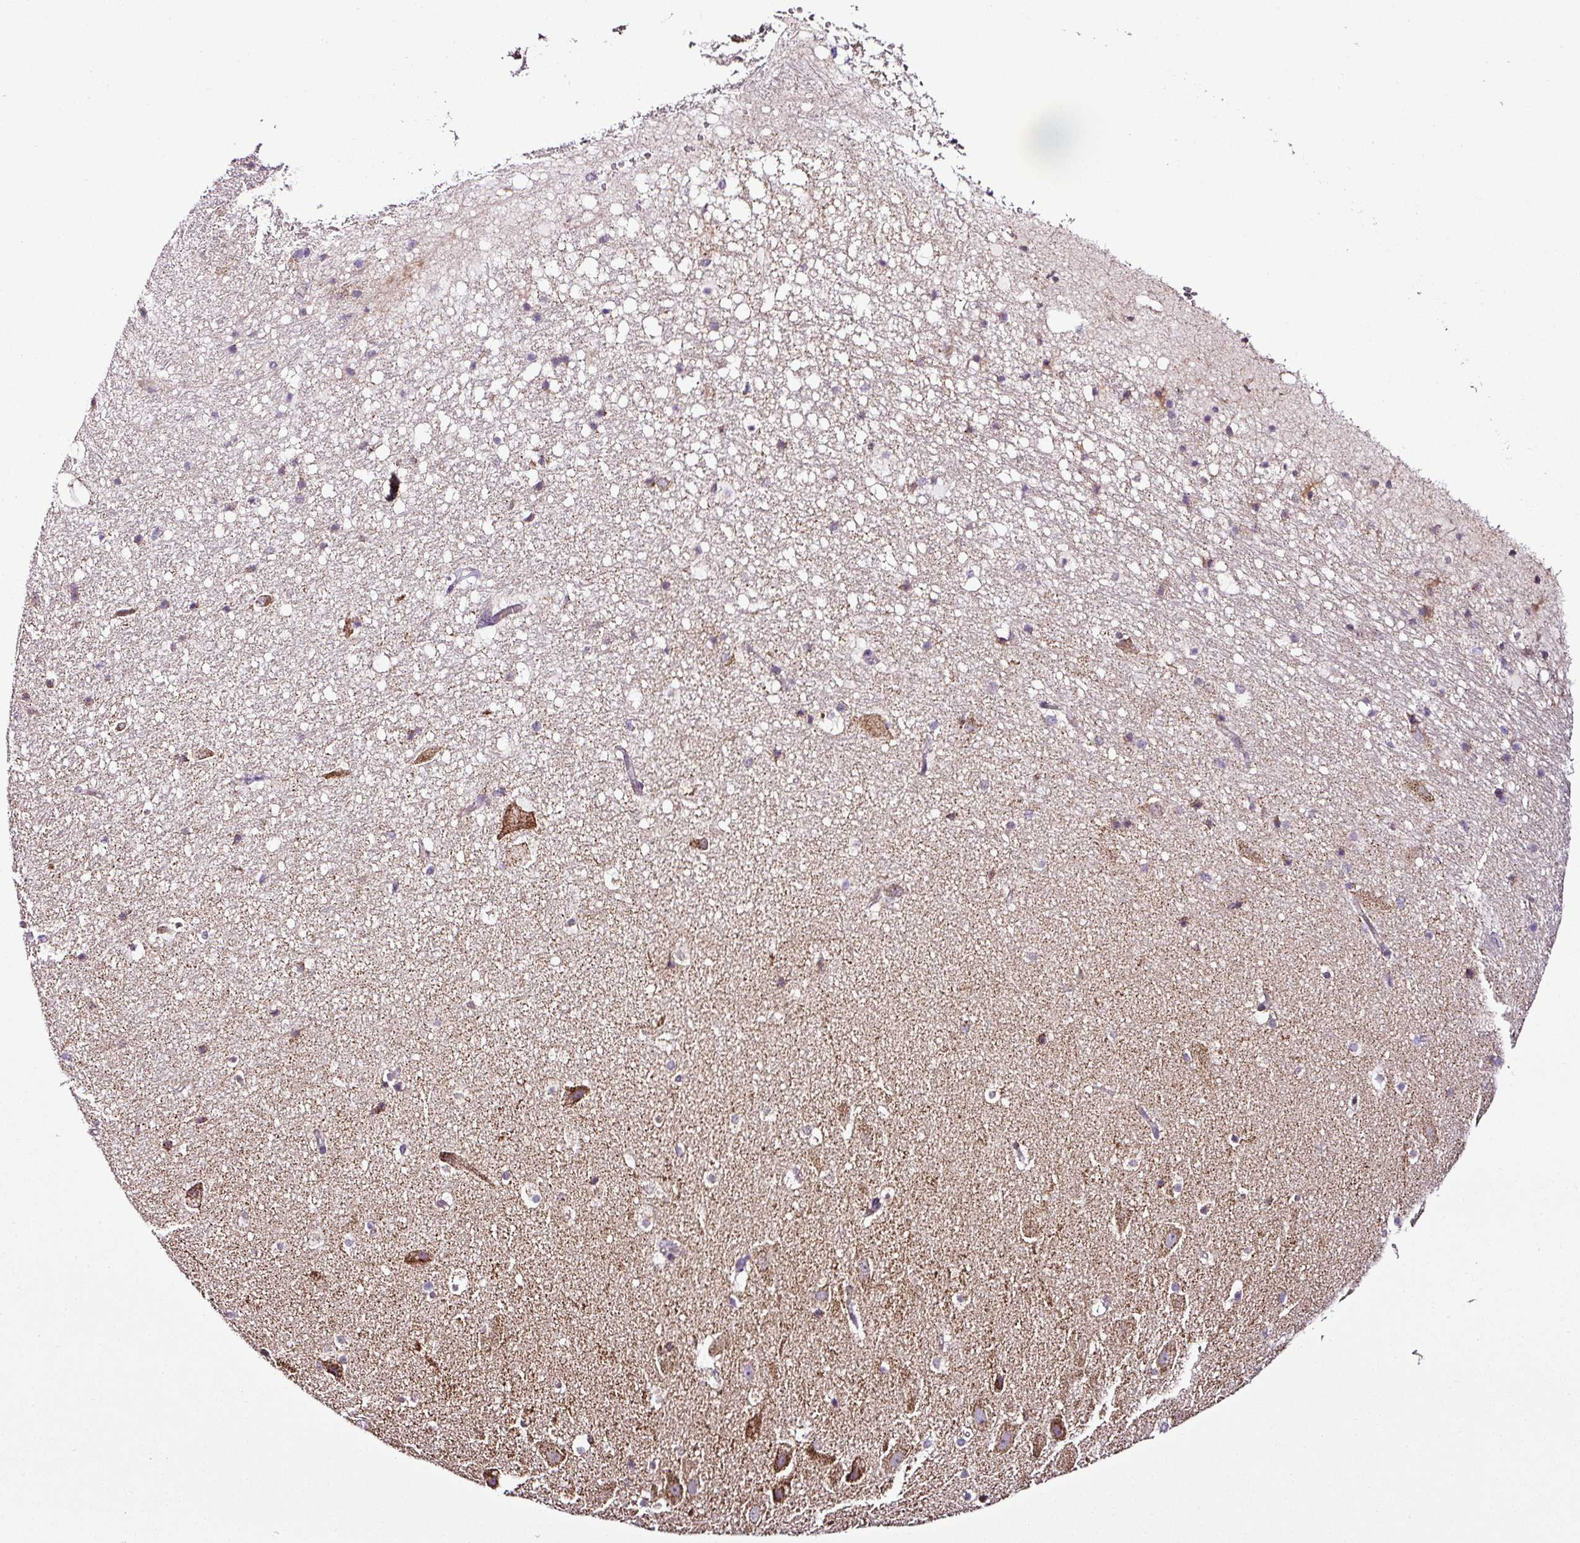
{"staining": {"intensity": "moderate", "quantity": "<25%", "location": "cytoplasmic/membranous"}, "tissue": "hippocampus", "cell_type": "Glial cells", "image_type": "normal", "snomed": [{"axis": "morphology", "description": "Normal tissue, NOS"}, {"axis": "topography", "description": "Hippocampus"}], "caption": "Immunohistochemical staining of benign hippocampus reveals low levels of moderate cytoplasmic/membranous expression in approximately <25% of glial cells.", "gene": "DPAGT1", "patient": {"sex": "male", "age": 37}}